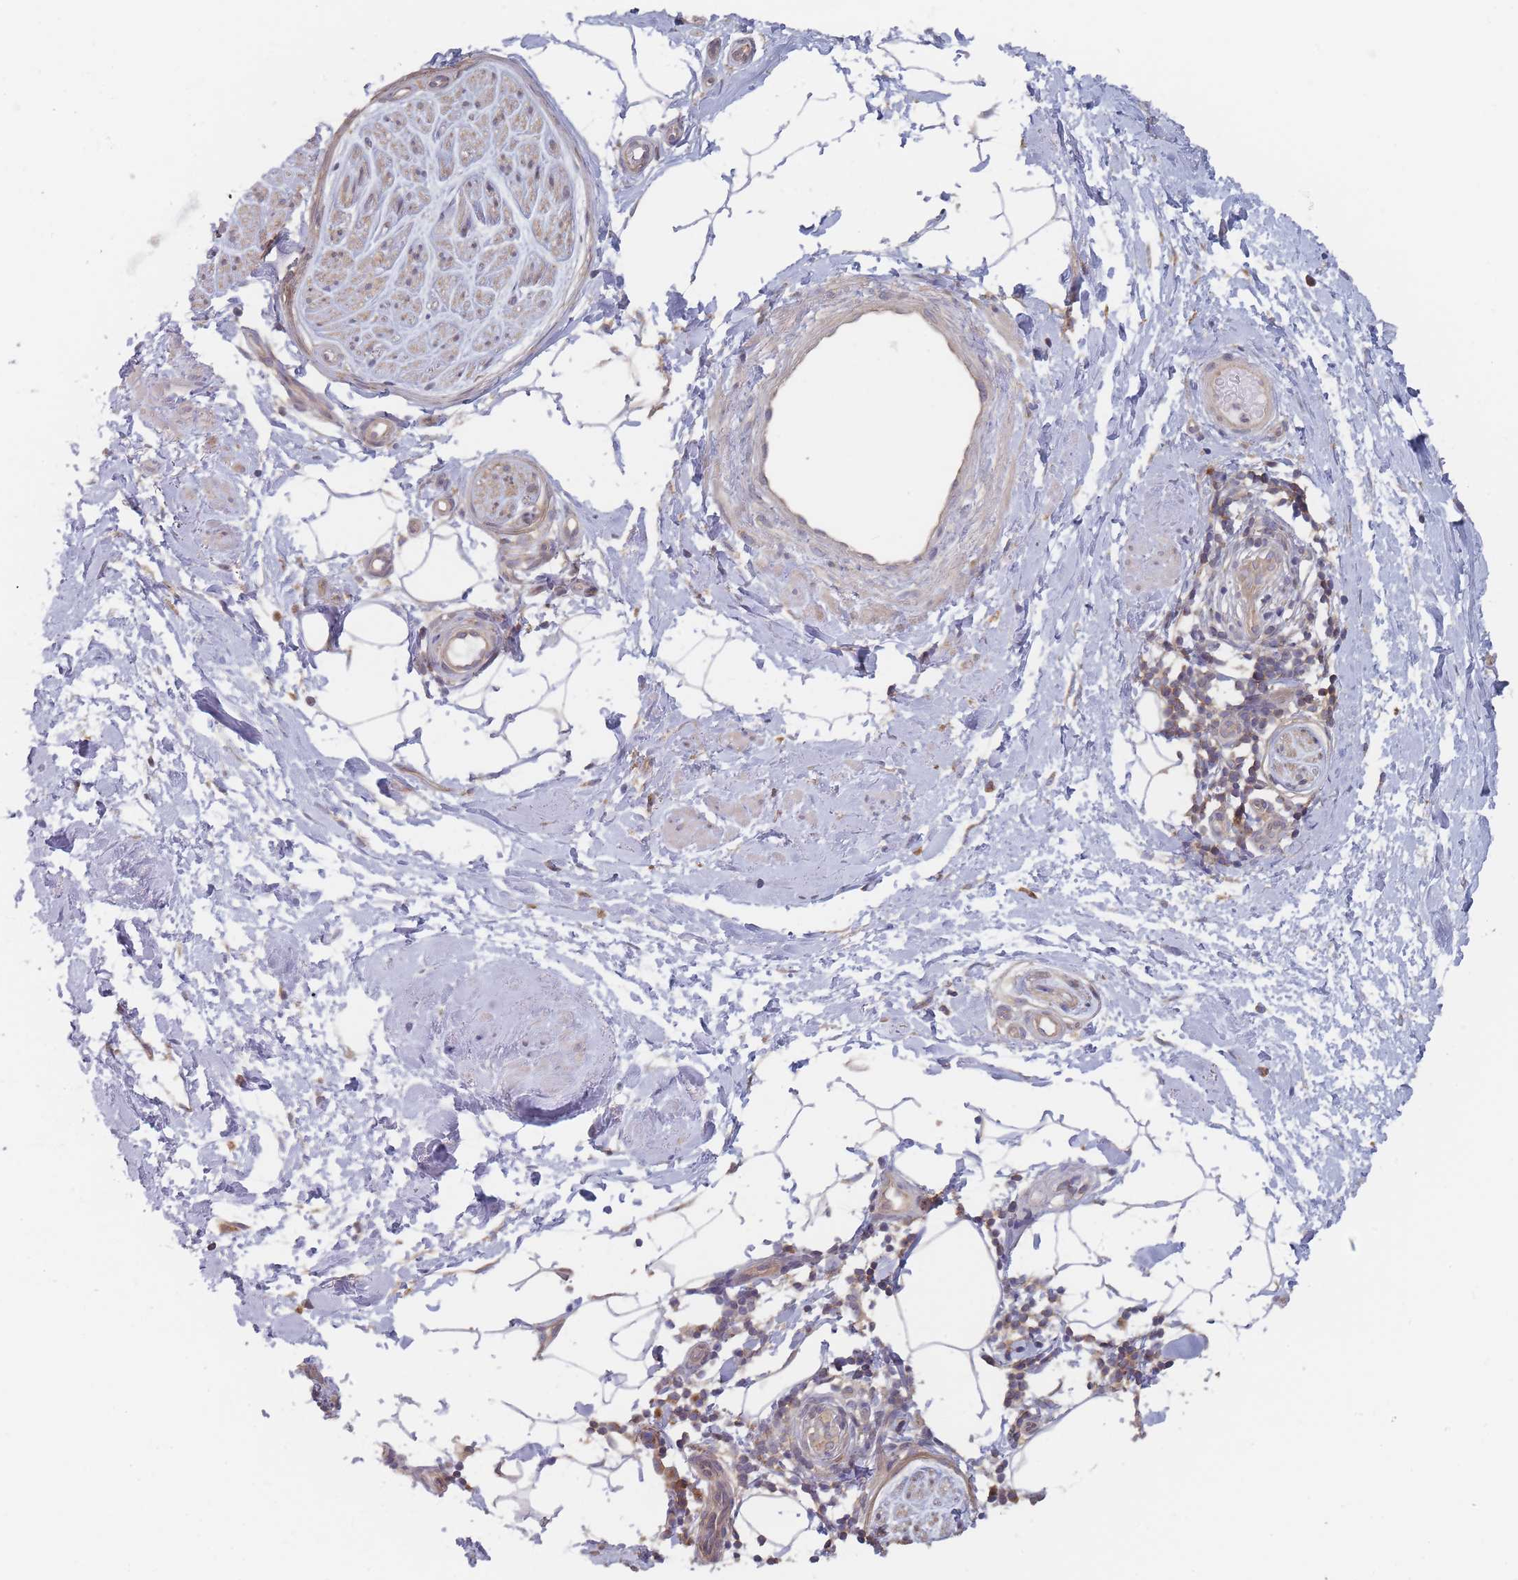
{"staining": {"intensity": "negative", "quantity": "none", "location": "none"}, "tissue": "adipose tissue", "cell_type": "Adipocytes", "image_type": "normal", "snomed": [{"axis": "morphology", "description": "Normal tissue, NOS"}, {"axis": "topography", "description": "Soft tissue"}, {"axis": "topography", "description": "Adipose tissue"}, {"axis": "topography", "description": "Vascular tissue"}, {"axis": "topography", "description": "Peripheral nerve tissue"}], "caption": "Immunohistochemistry of unremarkable human adipose tissue exhibits no staining in adipocytes. The staining is performed using DAB brown chromogen with nuclei counter-stained in using hematoxylin.", "gene": "EFCC1", "patient": {"sex": "male", "age": 74}}